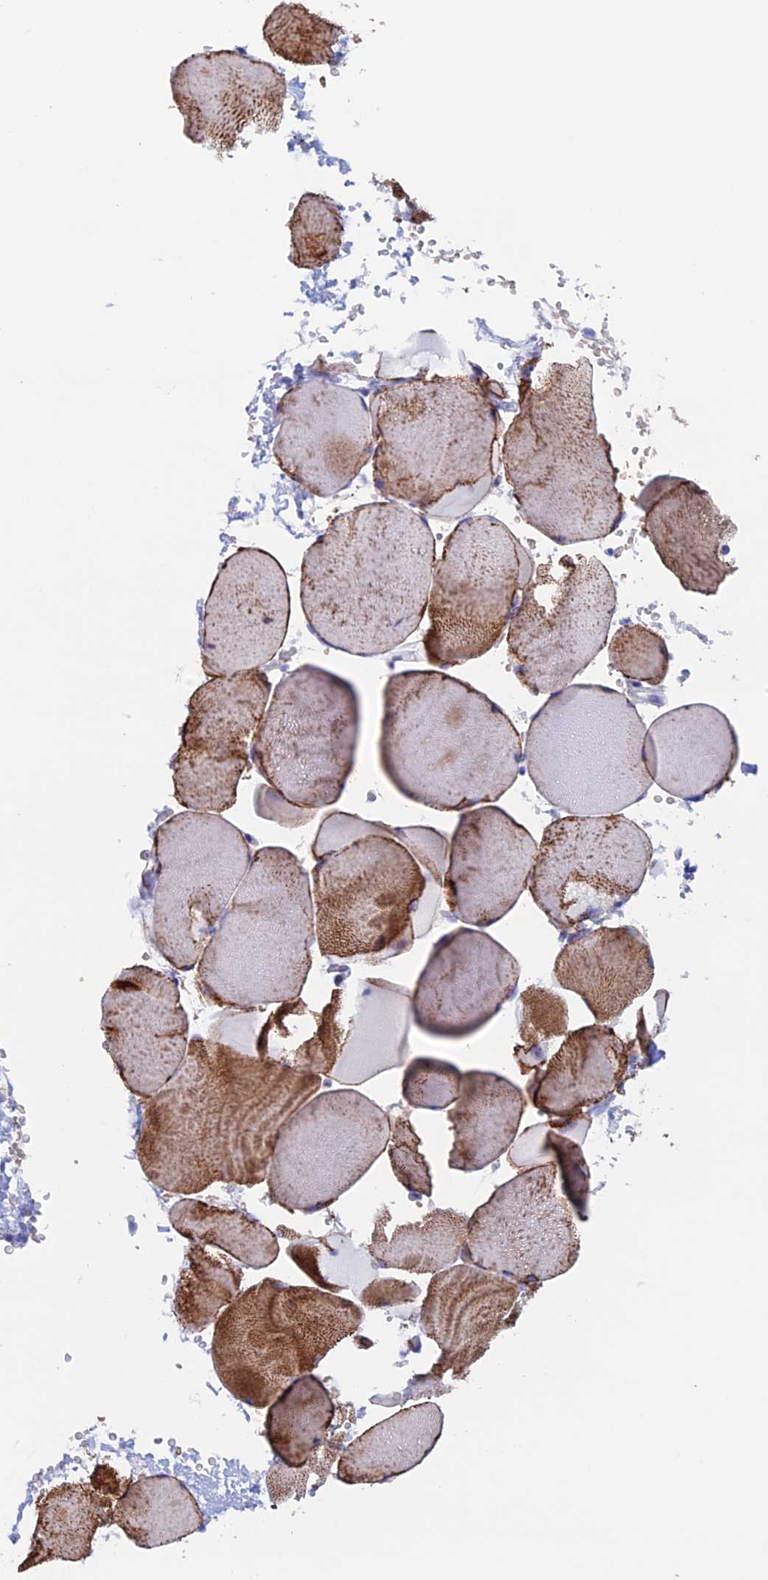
{"staining": {"intensity": "strong", "quantity": "25%-75%", "location": "cytoplasmic/membranous"}, "tissue": "skeletal muscle", "cell_type": "Myocytes", "image_type": "normal", "snomed": [{"axis": "morphology", "description": "Normal tissue, NOS"}, {"axis": "topography", "description": "Skeletal muscle"}], "caption": "Immunohistochemistry (IHC) (DAB (3,3'-diaminobenzidine)) staining of benign skeletal muscle shows strong cytoplasmic/membranous protein staining in about 25%-75% of myocytes.", "gene": "PSMC3IP", "patient": {"sex": "male", "age": 62}}